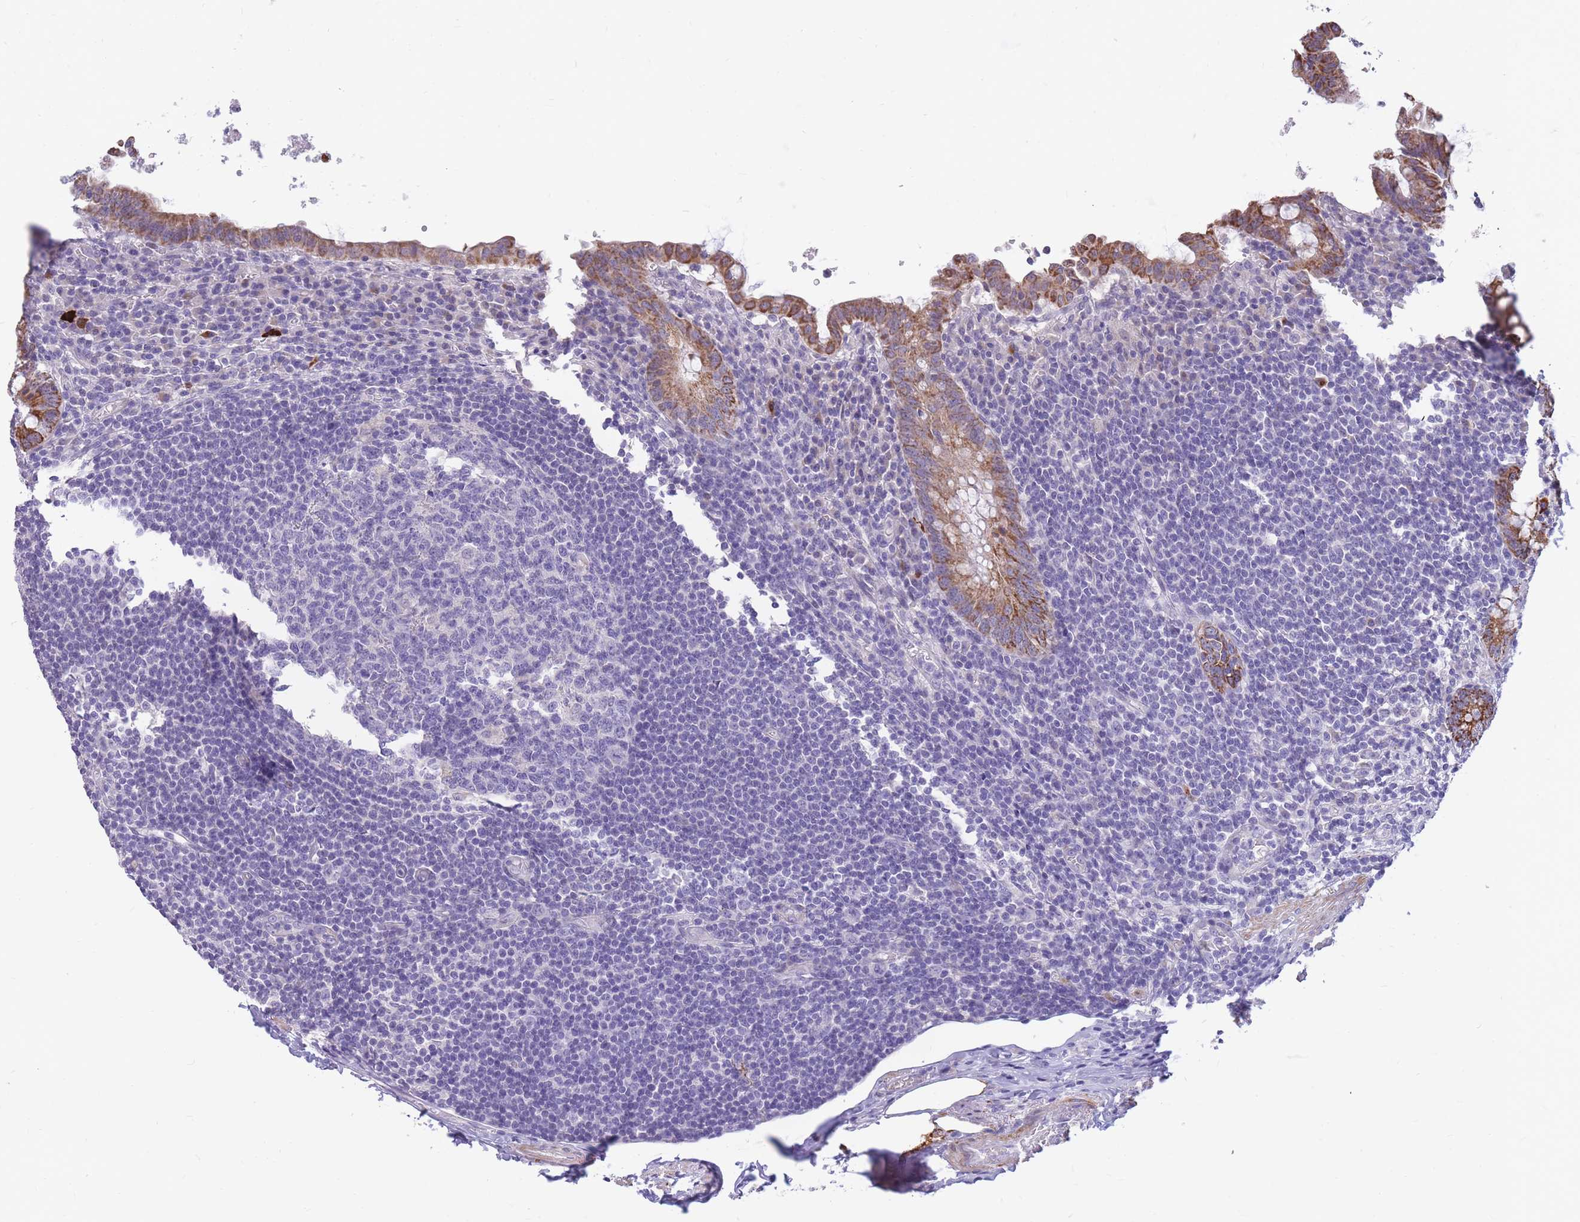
{"staining": {"intensity": "moderate", "quantity": ">75%", "location": "cytoplasmic/membranous"}, "tissue": "appendix", "cell_type": "Glandular cells", "image_type": "normal", "snomed": [{"axis": "morphology", "description": "Normal tissue, NOS"}, {"axis": "topography", "description": "Appendix"}], "caption": "Appendix stained with DAB IHC reveals medium levels of moderate cytoplasmic/membranous expression in approximately >75% of glandular cells. (brown staining indicates protein expression, while blue staining denotes nuclei).", "gene": "RNF170", "patient": {"sex": "male", "age": 83}}